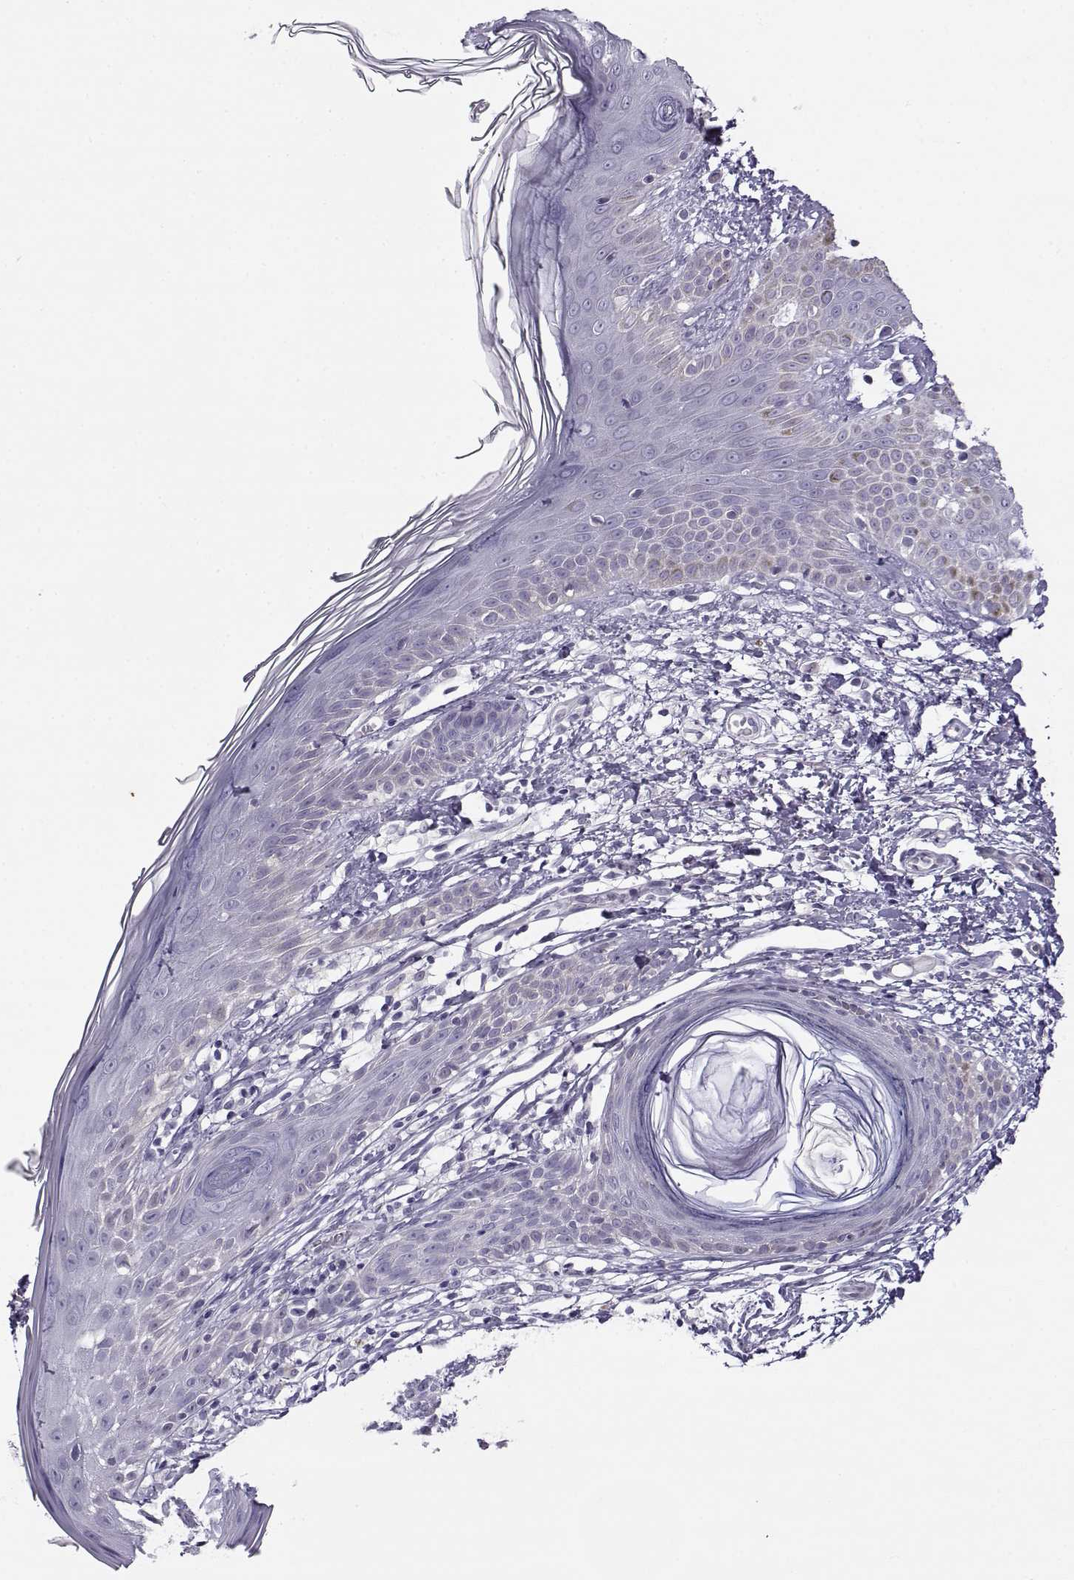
{"staining": {"intensity": "negative", "quantity": "none", "location": "none"}, "tissue": "skin cancer", "cell_type": "Tumor cells", "image_type": "cancer", "snomed": [{"axis": "morphology", "description": "Basal cell carcinoma"}, {"axis": "topography", "description": "Skin"}], "caption": "Immunohistochemistry of skin basal cell carcinoma exhibits no expression in tumor cells. The staining is performed using DAB brown chromogen with nuclei counter-stained in using hematoxylin.", "gene": "TEX55", "patient": {"sex": "male", "age": 85}}